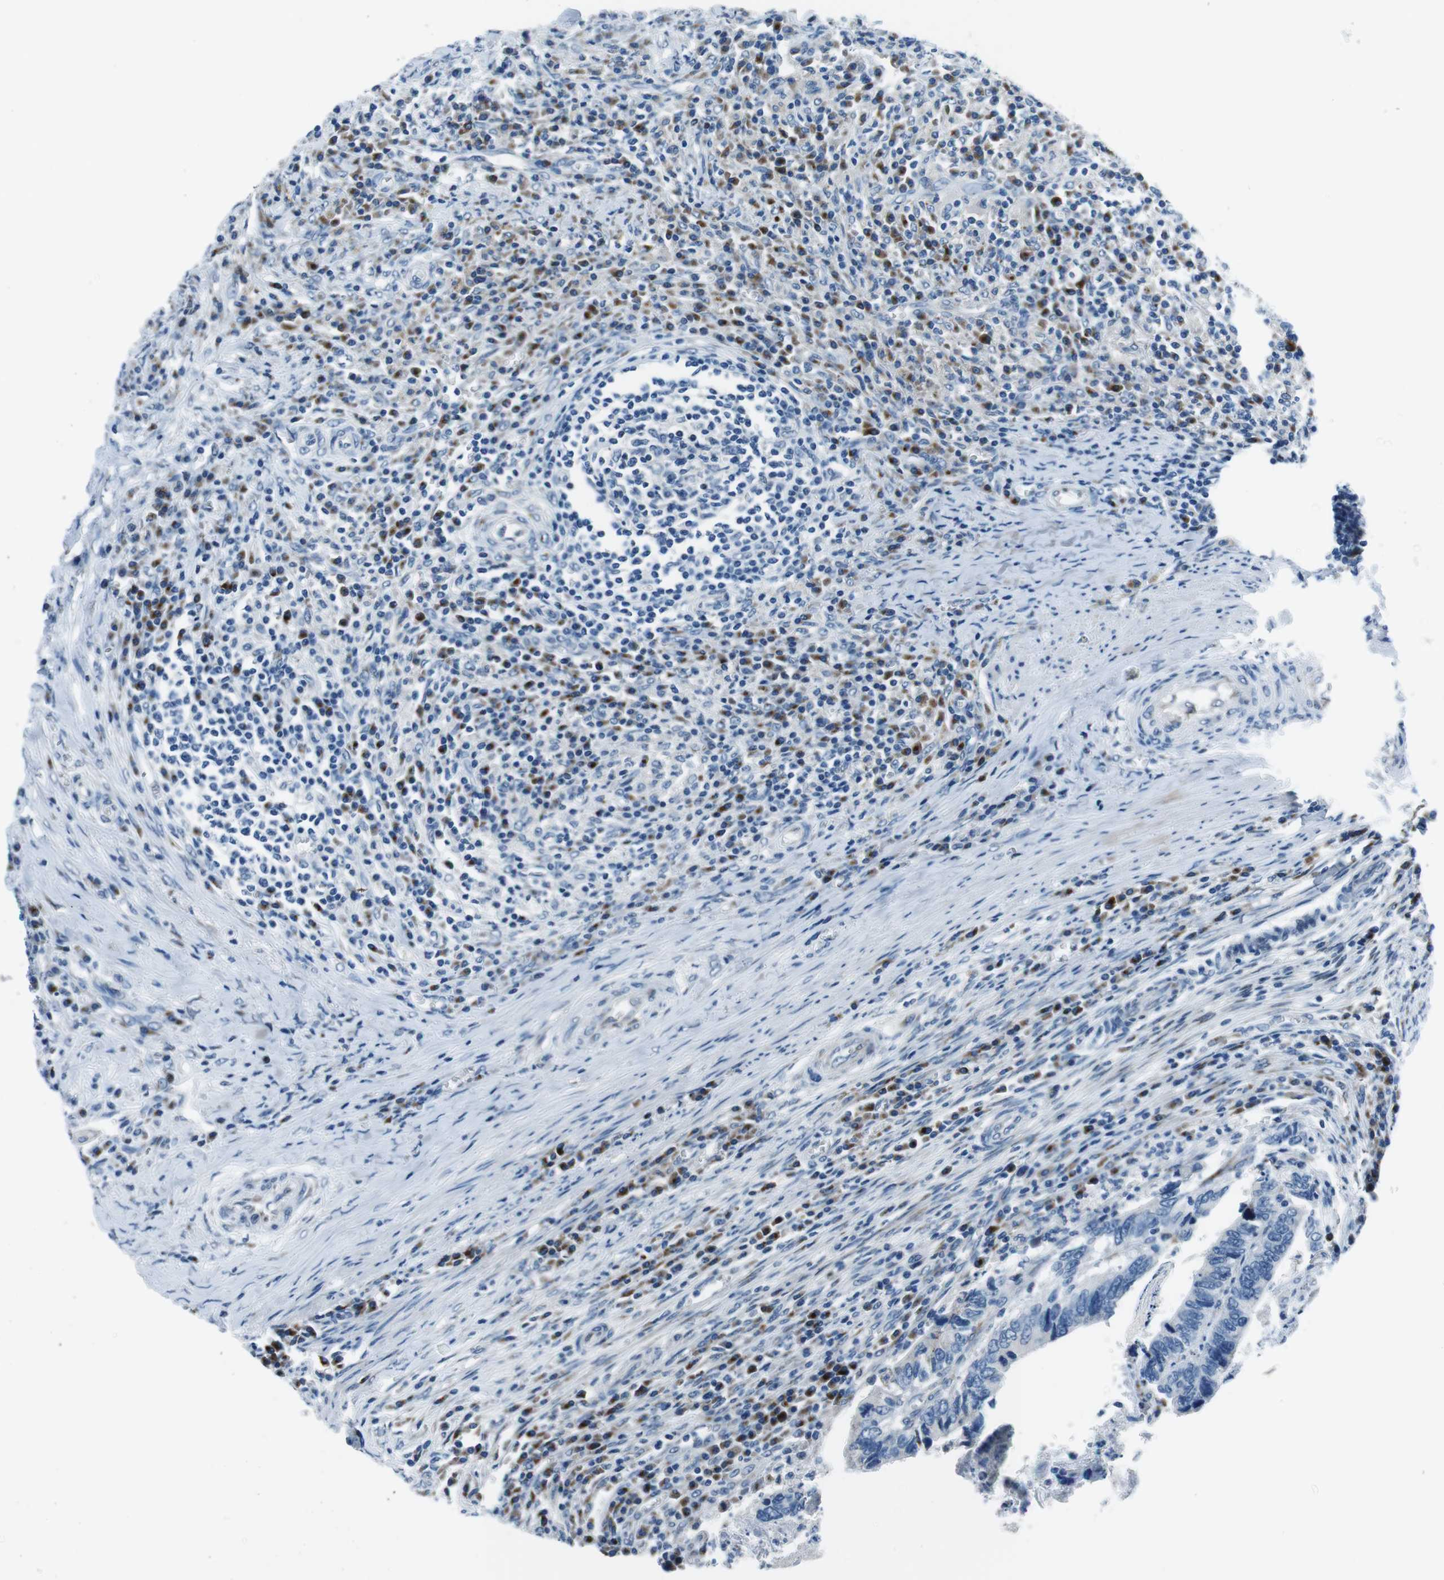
{"staining": {"intensity": "negative", "quantity": "none", "location": "none"}, "tissue": "colorectal cancer", "cell_type": "Tumor cells", "image_type": "cancer", "snomed": [{"axis": "morphology", "description": "Adenocarcinoma, NOS"}, {"axis": "topography", "description": "Colon"}], "caption": "Tumor cells are negative for brown protein staining in adenocarcinoma (colorectal).", "gene": "NUCB2", "patient": {"sex": "male", "age": 72}}